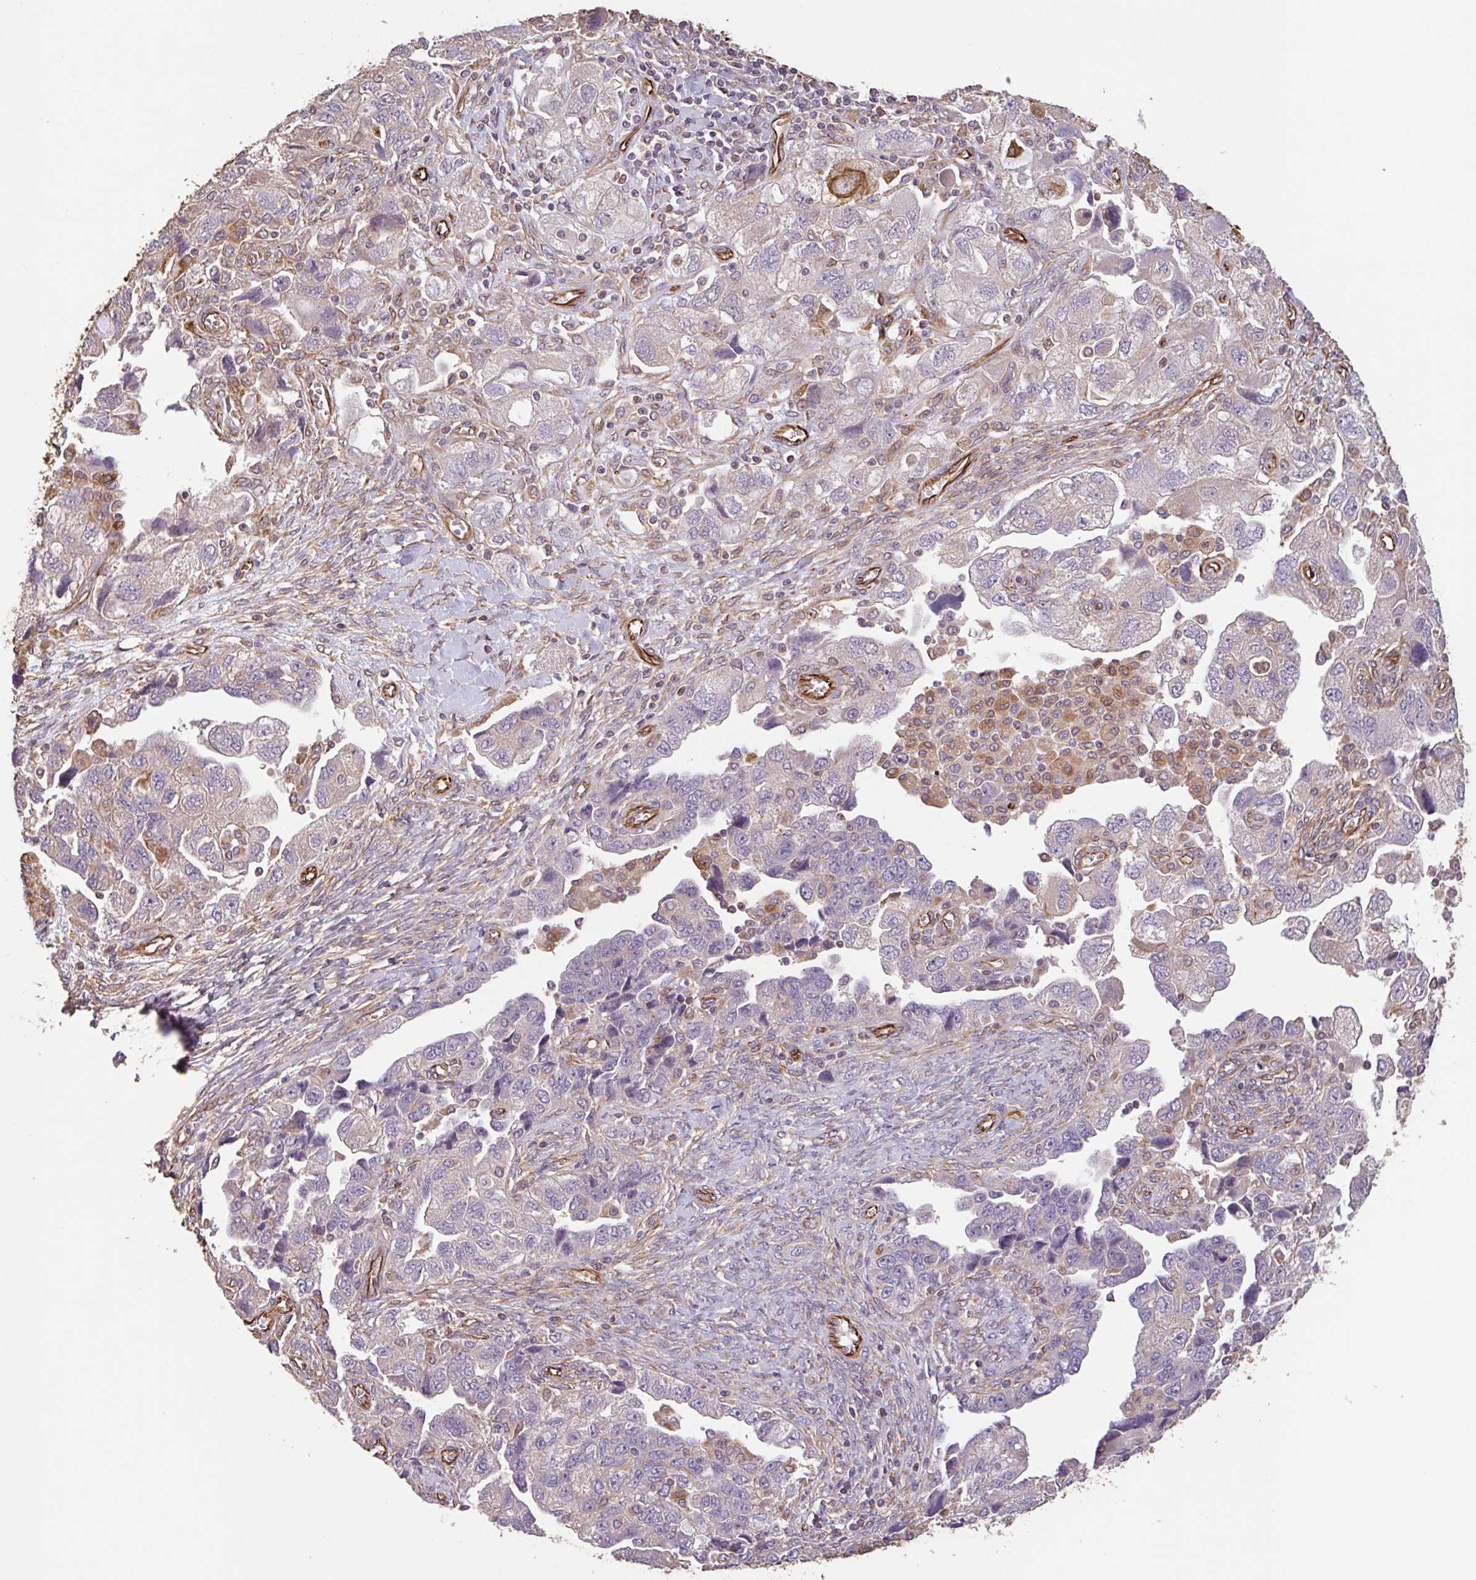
{"staining": {"intensity": "negative", "quantity": "none", "location": "none"}, "tissue": "ovarian cancer", "cell_type": "Tumor cells", "image_type": "cancer", "snomed": [{"axis": "morphology", "description": "Carcinoma, NOS"}, {"axis": "morphology", "description": "Cystadenocarcinoma, serous, NOS"}, {"axis": "topography", "description": "Ovary"}], "caption": "An image of human ovarian carcinoma is negative for staining in tumor cells.", "gene": "ZNF790", "patient": {"sex": "female", "age": 69}}